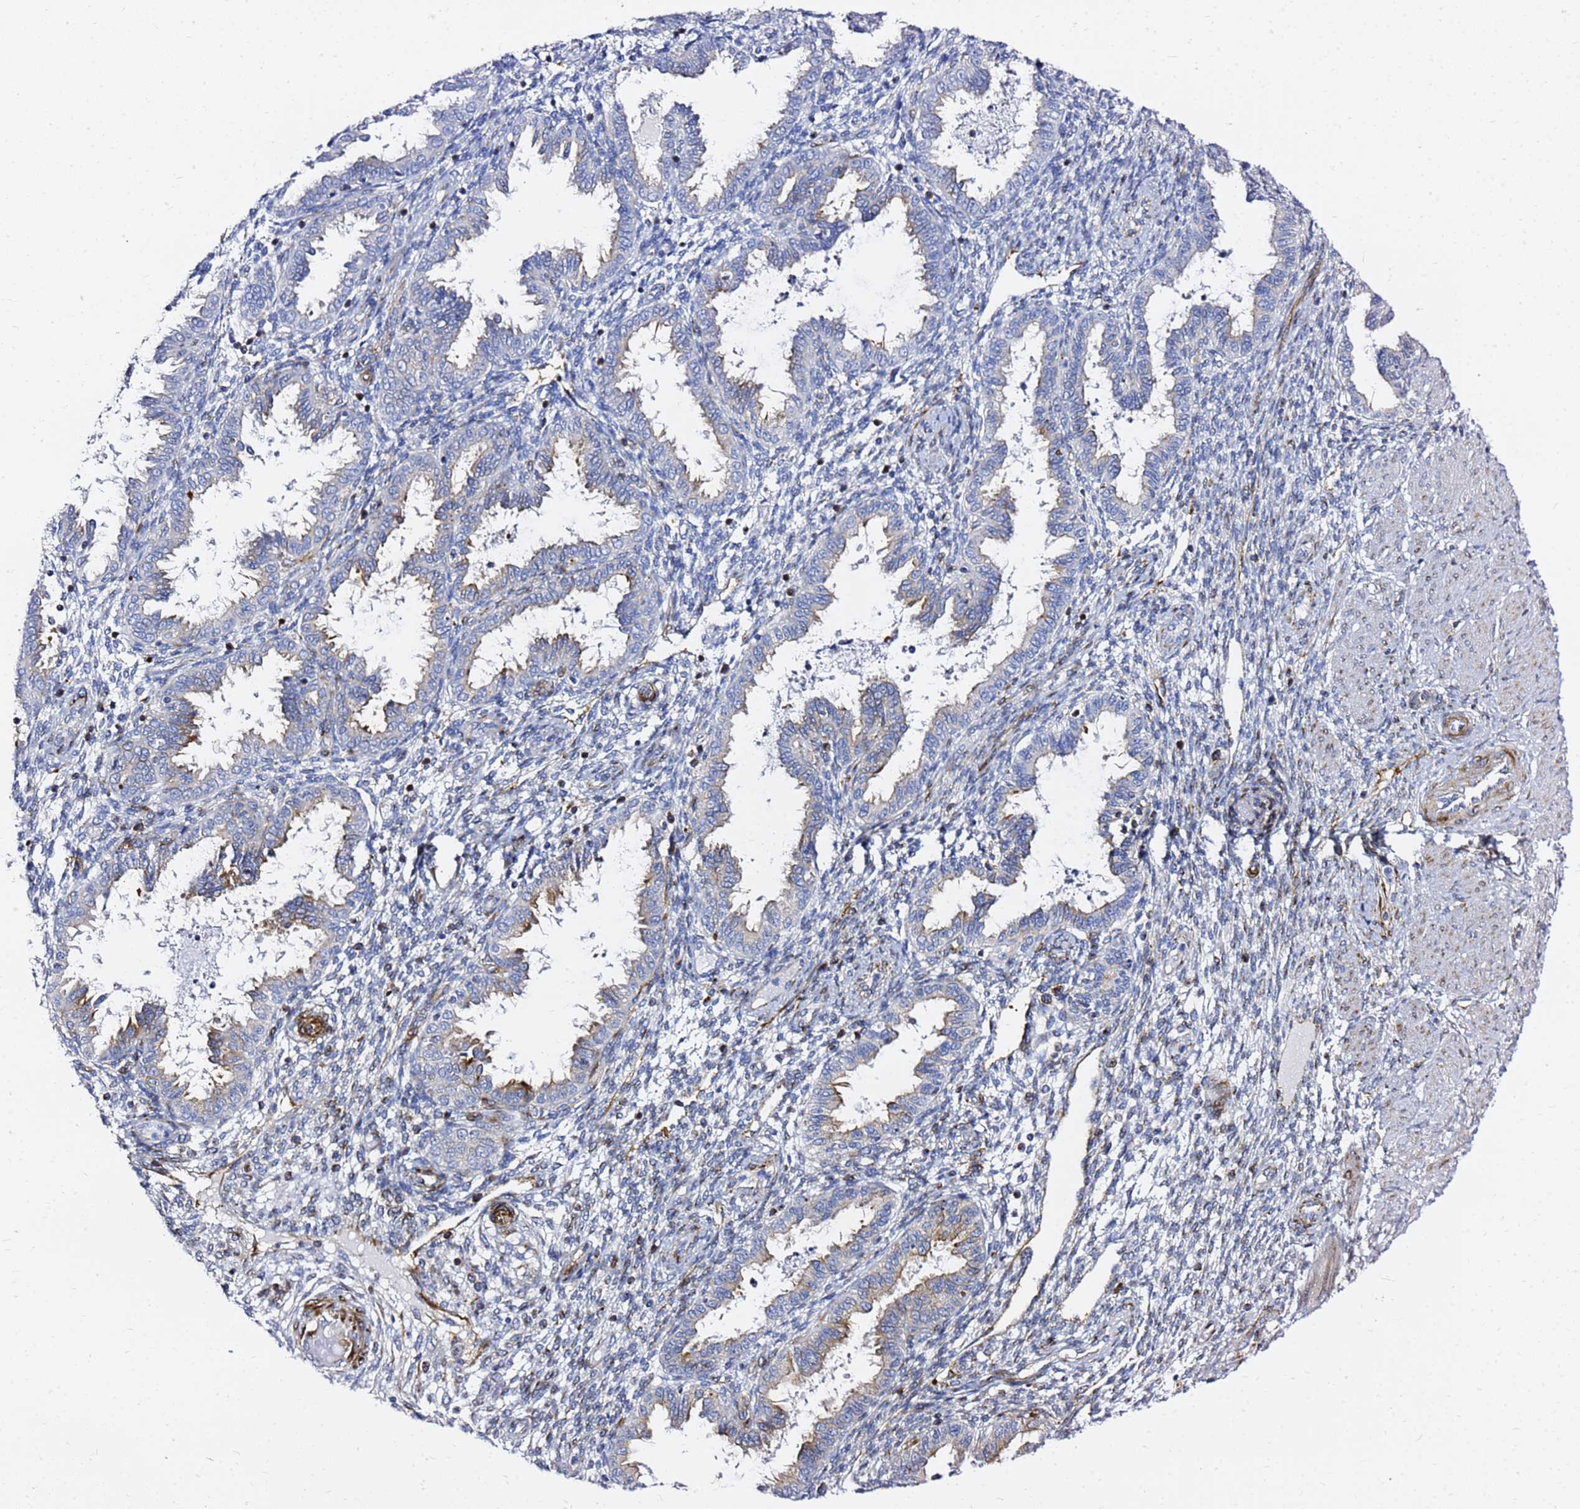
{"staining": {"intensity": "negative", "quantity": "none", "location": "none"}, "tissue": "endometrium", "cell_type": "Cells in endometrial stroma", "image_type": "normal", "snomed": [{"axis": "morphology", "description": "Normal tissue, NOS"}, {"axis": "topography", "description": "Endometrium"}], "caption": "Immunohistochemistry histopathology image of normal endometrium stained for a protein (brown), which demonstrates no positivity in cells in endometrial stroma.", "gene": "TUBA8", "patient": {"sex": "female", "age": 33}}